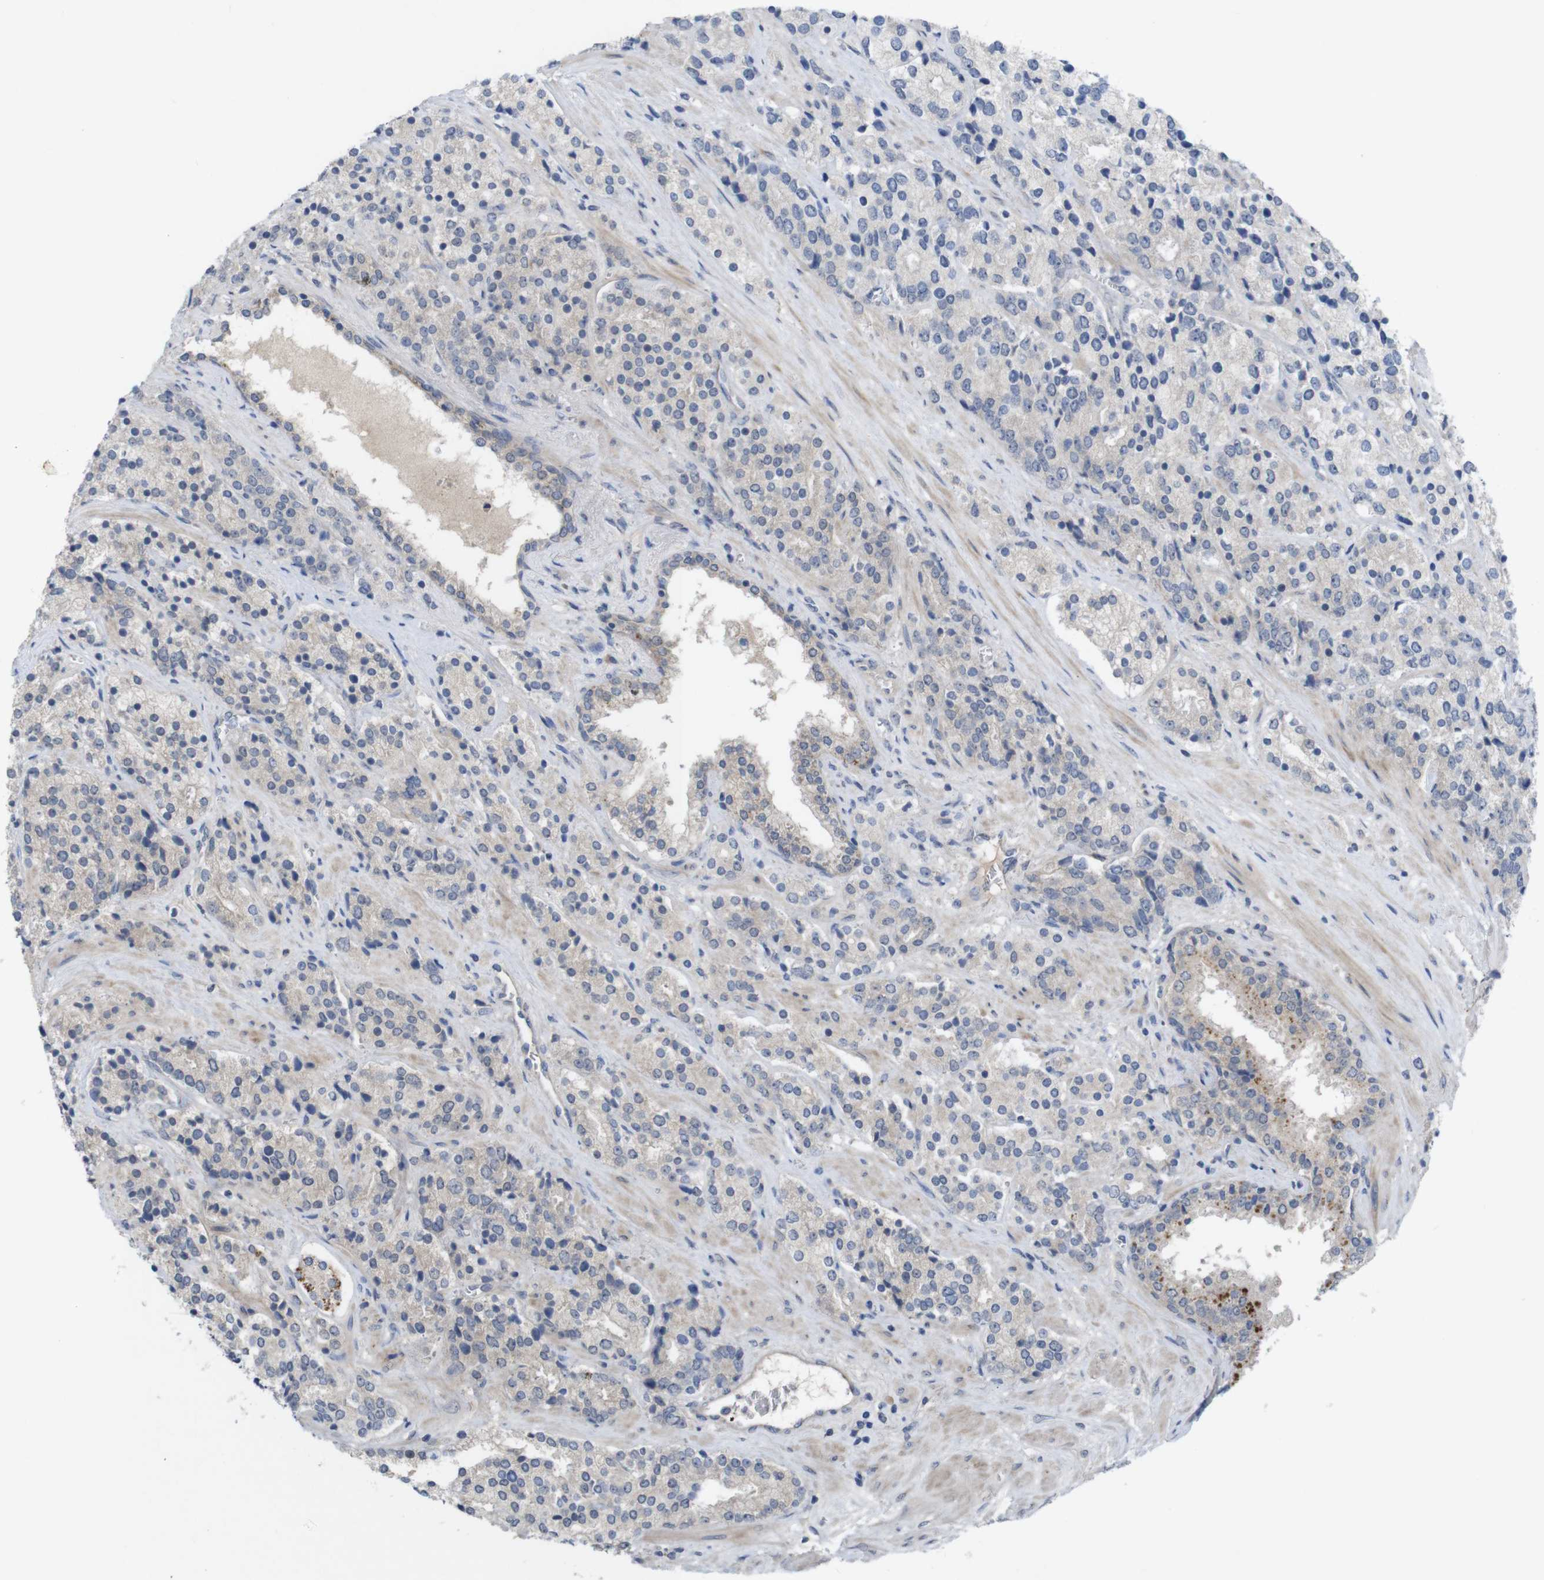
{"staining": {"intensity": "weak", "quantity": "<25%", "location": "cytoplasmic/membranous"}, "tissue": "prostate cancer", "cell_type": "Tumor cells", "image_type": "cancer", "snomed": [{"axis": "morphology", "description": "Adenocarcinoma, High grade"}, {"axis": "topography", "description": "Prostate"}], "caption": "This micrograph is of prostate cancer (high-grade adenocarcinoma) stained with immunohistochemistry to label a protein in brown with the nuclei are counter-stained blue. There is no positivity in tumor cells. (DAB (3,3'-diaminobenzidine) immunohistochemistry with hematoxylin counter stain).", "gene": "BCAR3", "patient": {"sex": "male", "age": 71}}